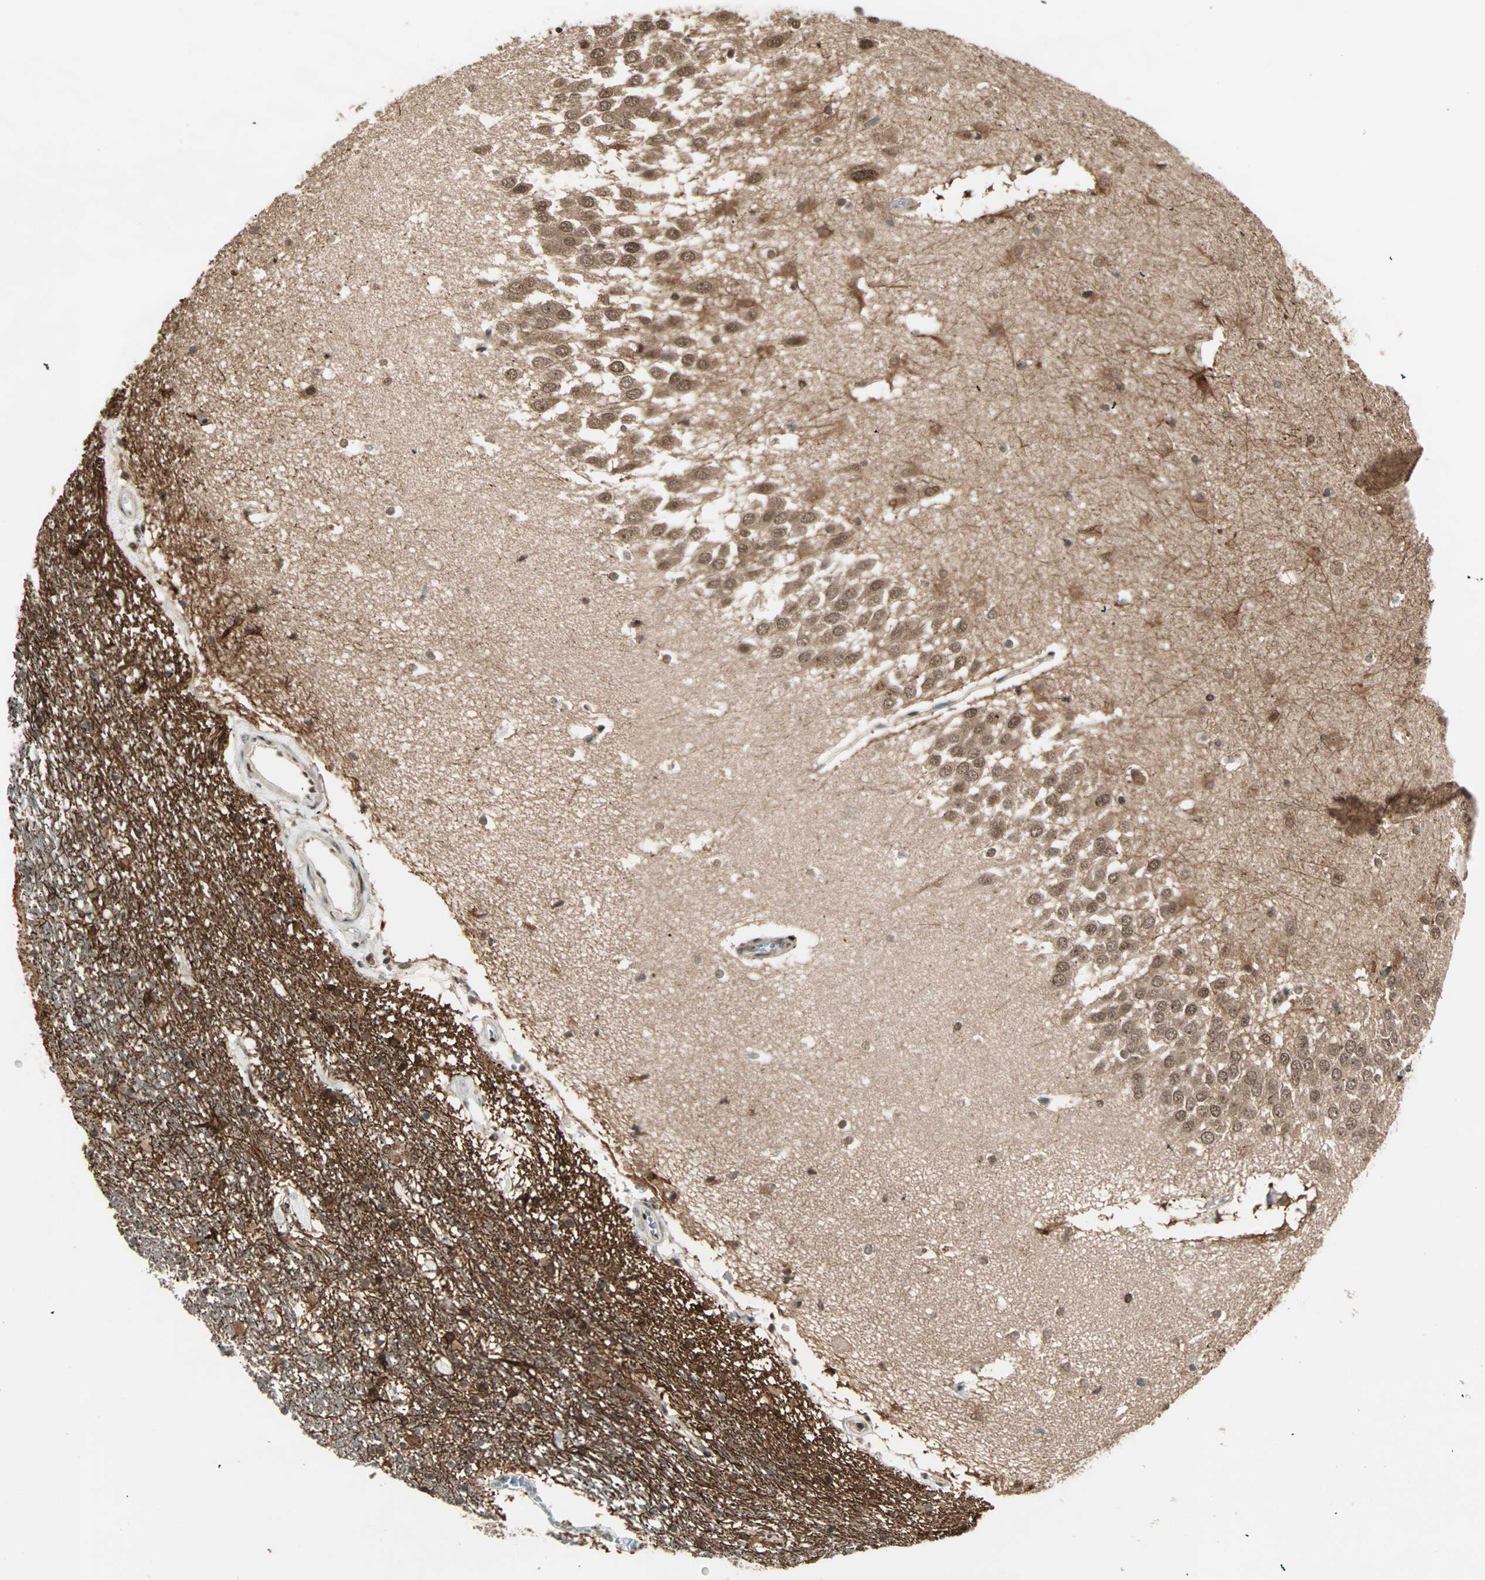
{"staining": {"intensity": "moderate", "quantity": ">75%", "location": "cytoplasmic/membranous,nuclear"}, "tissue": "hippocampus", "cell_type": "Glial cells", "image_type": "normal", "snomed": [{"axis": "morphology", "description": "Normal tissue, NOS"}, {"axis": "topography", "description": "Hippocampus"}], "caption": "Human hippocampus stained with a brown dye displays moderate cytoplasmic/membranous,nuclear positive staining in approximately >75% of glial cells.", "gene": "ZNF44", "patient": {"sex": "male", "age": 45}}